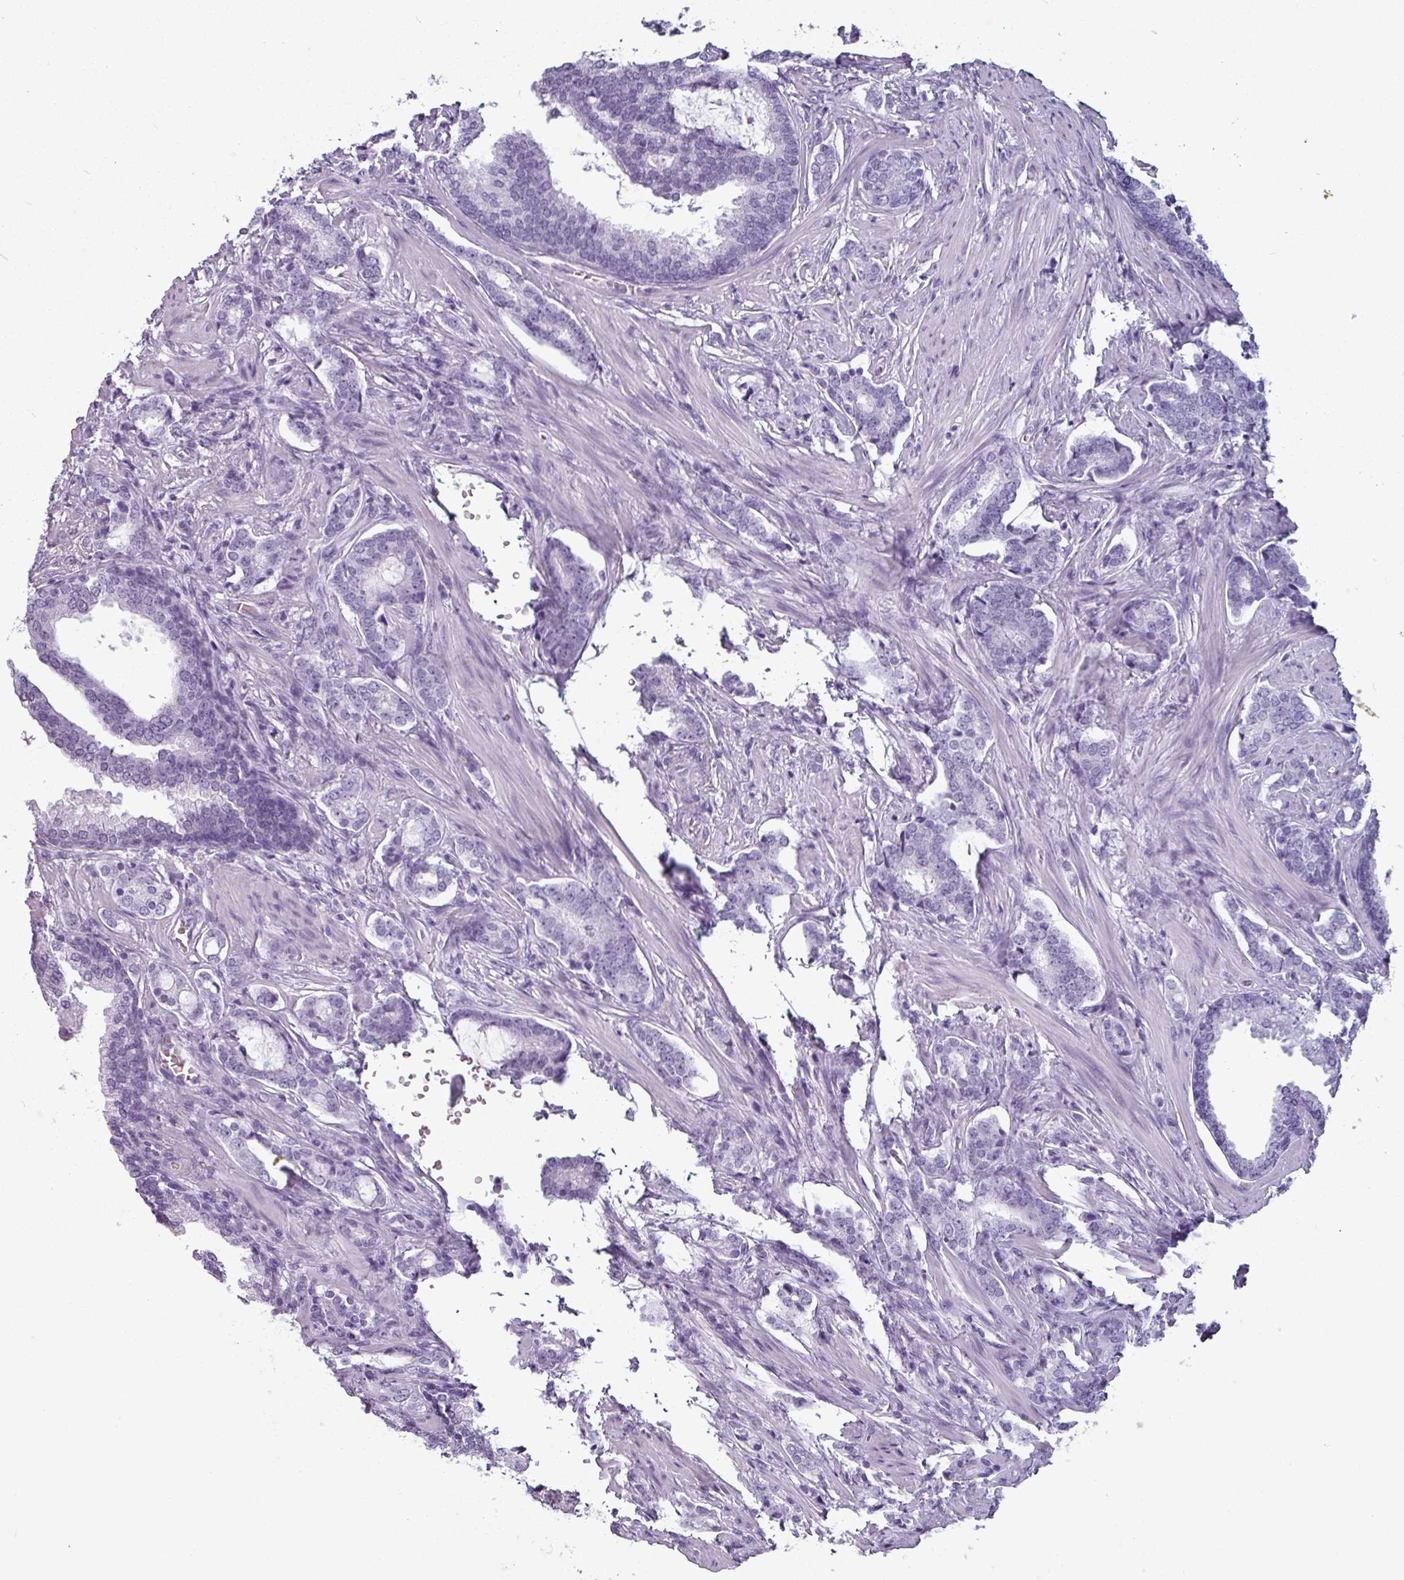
{"staining": {"intensity": "negative", "quantity": "none", "location": "none"}, "tissue": "prostate cancer", "cell_type": "Tumor cells", "image_type": "cancer", "snomed": [{"axis": "morphology", "description": "Adenocarcinoma, High grade"}, {"axis": "topography", "description": "Prostate"}], "caption": "The immunohistochemistry (IHC) micrograph has no significant staining in tumor cells of prostate adenocarcinoma (high-grade) tissue. (Stains: DAB immunohistochemistry (IHC) with hematoxylin counter stain, Microscopy: brightfield microscopy at high magnification).", "gene": "CRYBB2", "patient": {"sex": "male", "age": 63}}